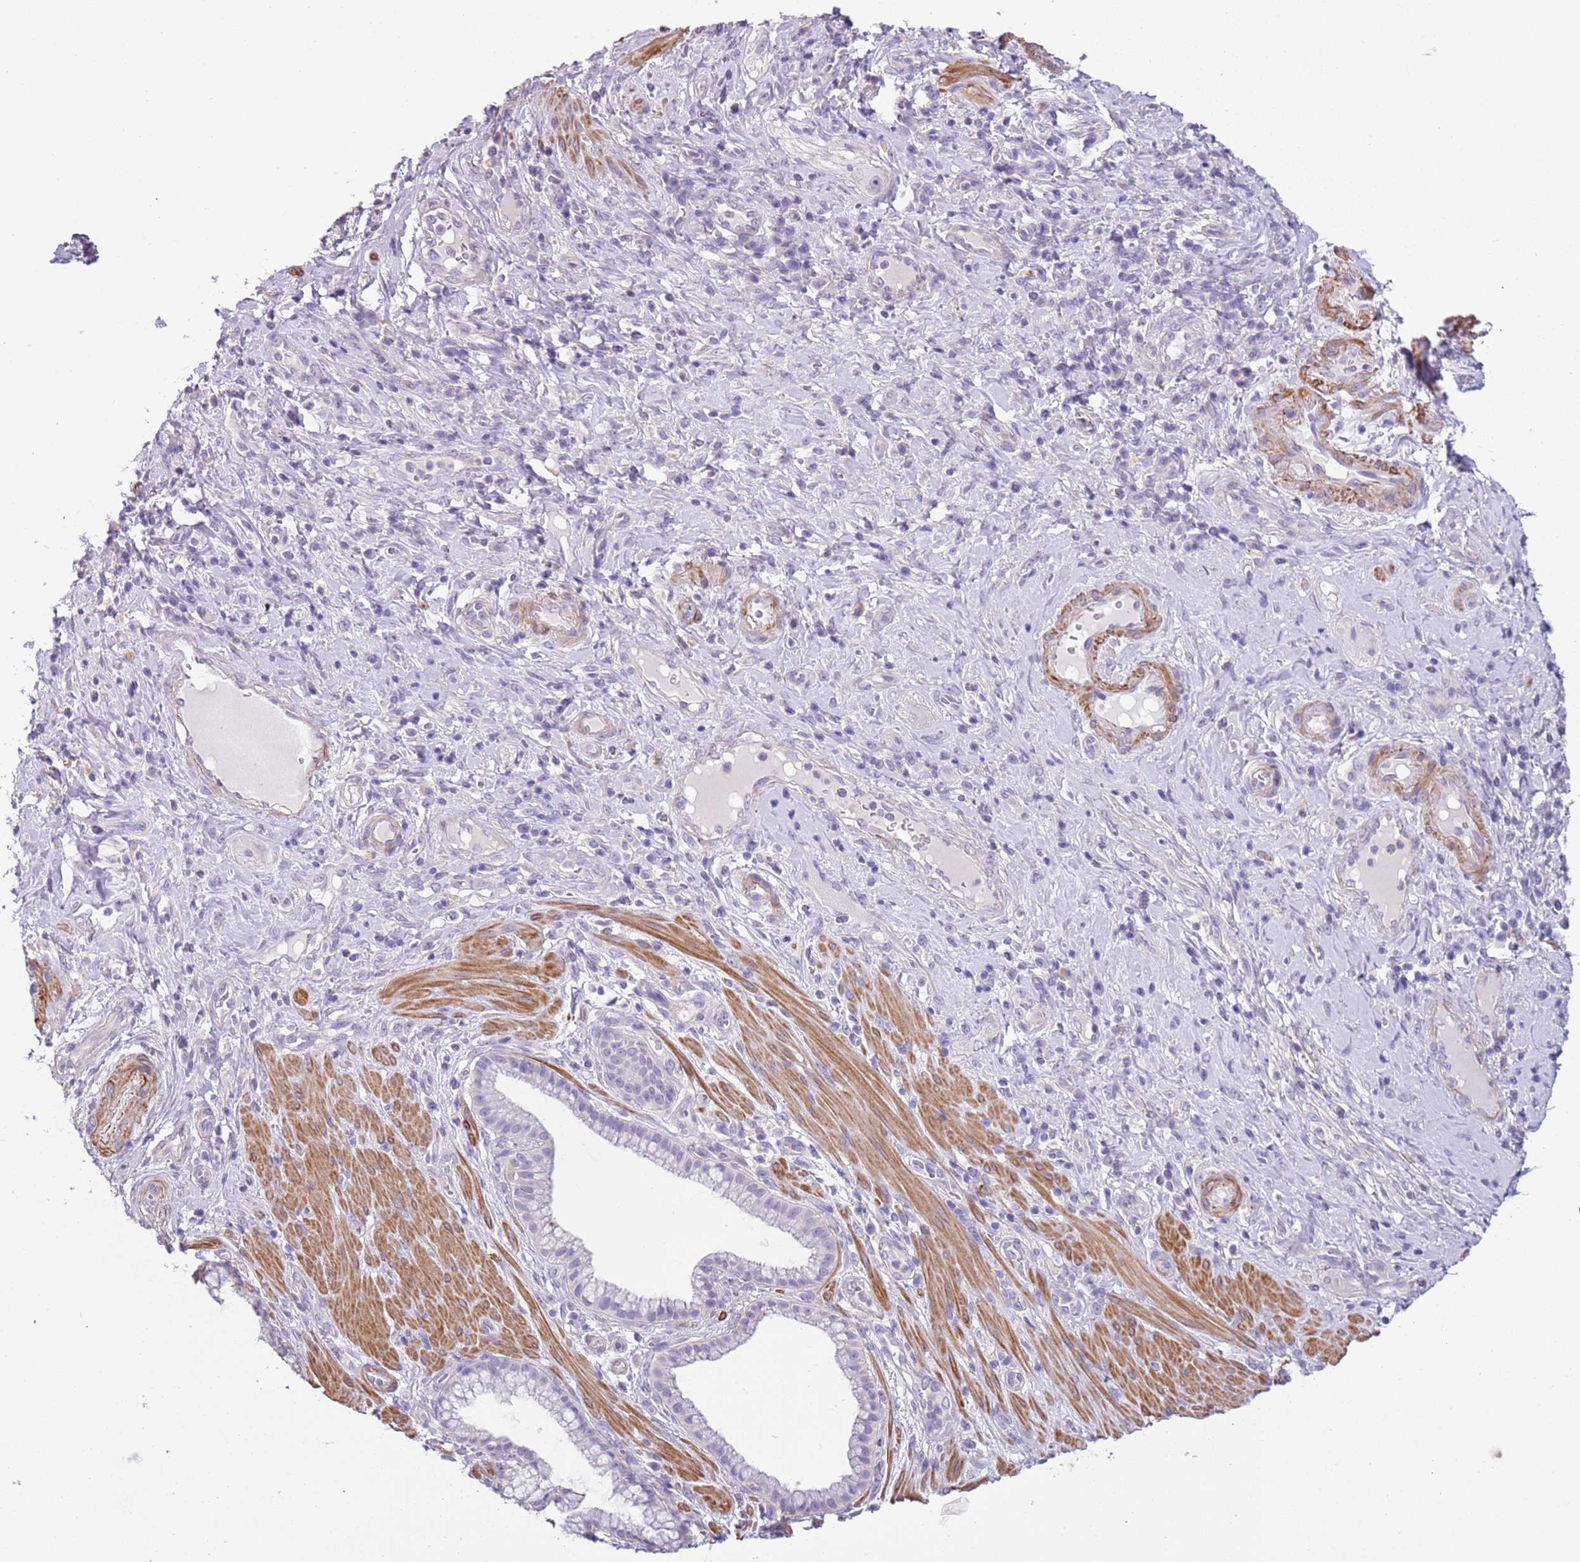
{"staining": {"intensity": "negative", "quantity": "none", "location": "none"}, "tissue": "pancreatic cancer", "cell_type": "Tumor cells", "image_type": "cancer", "snomed": [{"axis": "morphology", "description": "Adenocarcinoma, NOS"}, {"axis": "topography", "description": "Pancreas"}], "caption": "Protein analysis of adenocarcinoma (pancreatic) demonstrates no significant staining in tumor cells.", "gene": "PCGF2", "patient": {"sex": "male", "age": 72}}